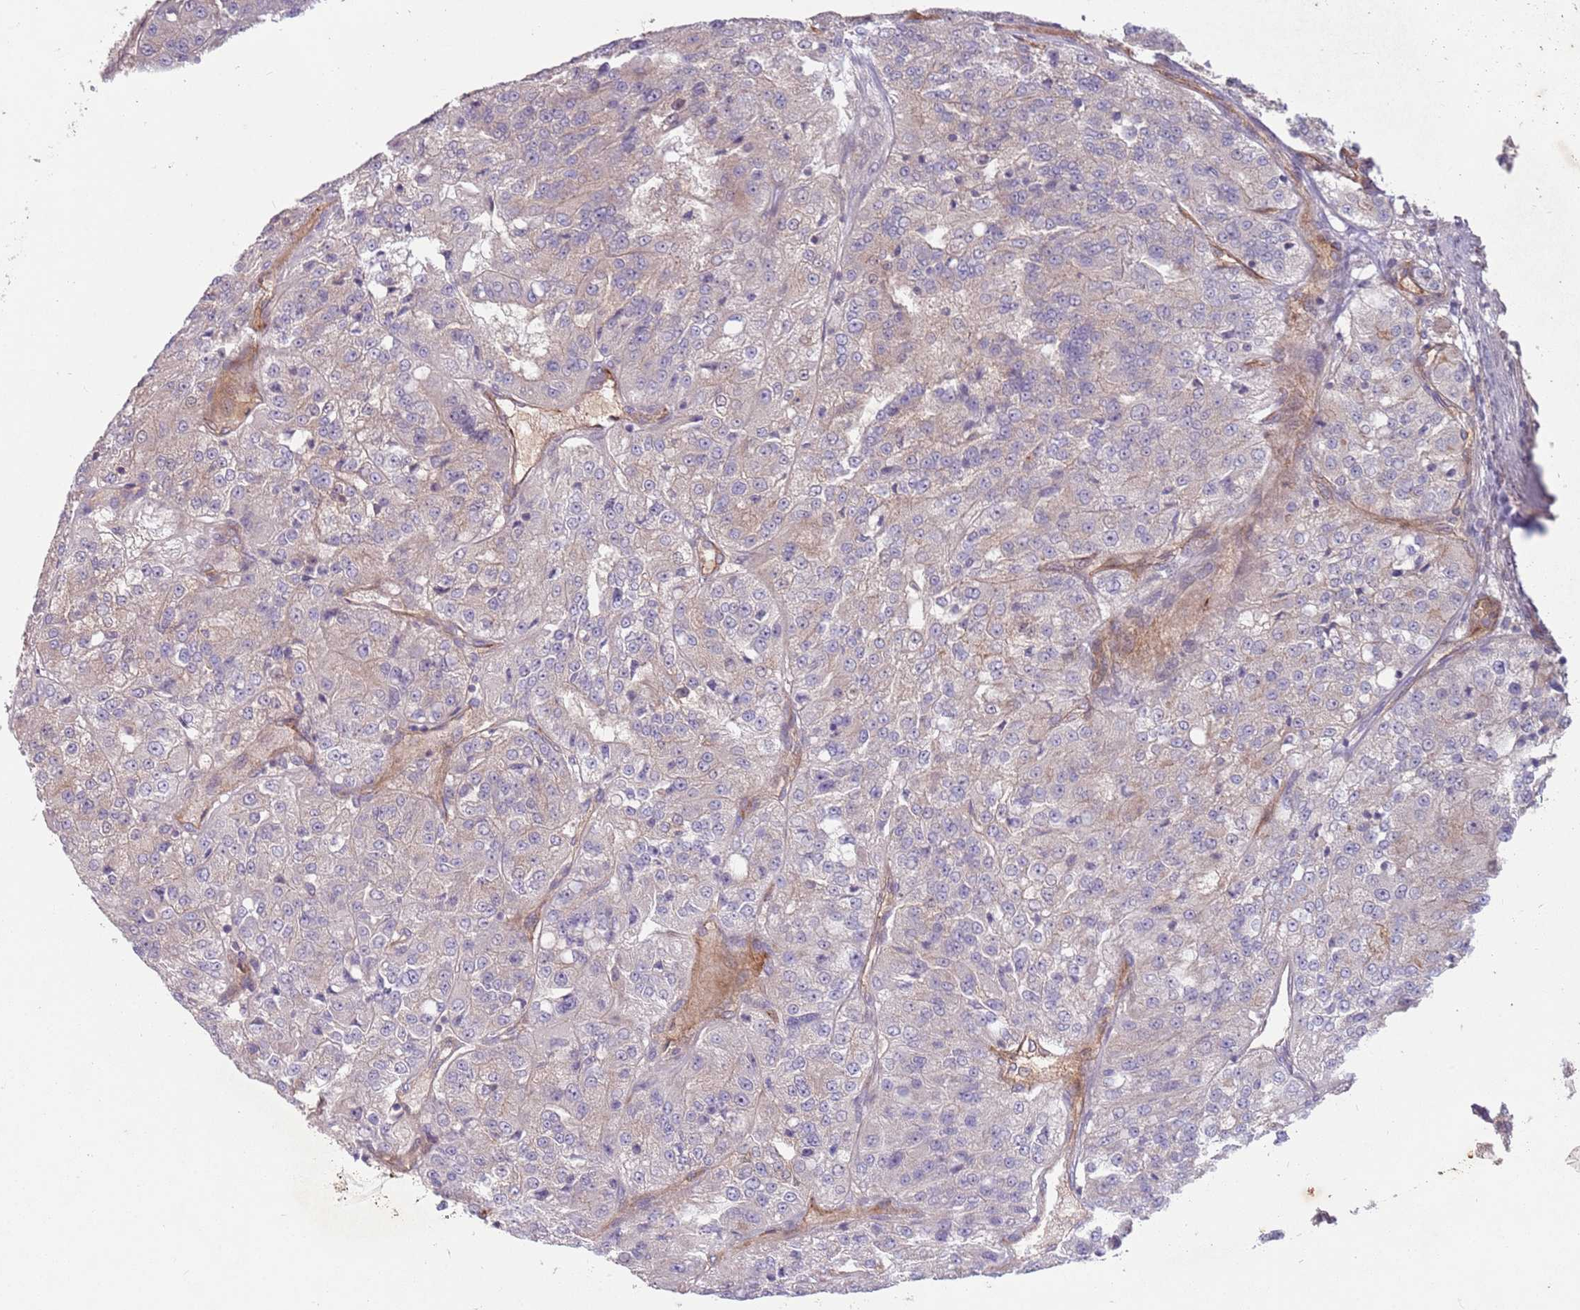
{"staining": {"intensity": "negative", "quantity": "none", "location": "none"}, "tissue": "renal cancer", "cell_type": "Tumor cells", "image_type": "cancer", "snomed": [{"axis": "morphology", "description": "Adenocarcinoma, NOS"}, {"axis": "topography", "description": "Kidney"}], "caption": "This image is of renal adenocarcinoma stained with immunohistochemistry (IHC) to label a protein in brown with the nuclei are counter-stained blue. There is no expression in tumor cells.", "gene": "SAV1", "patient": {"sex": "female", "age": 63}}